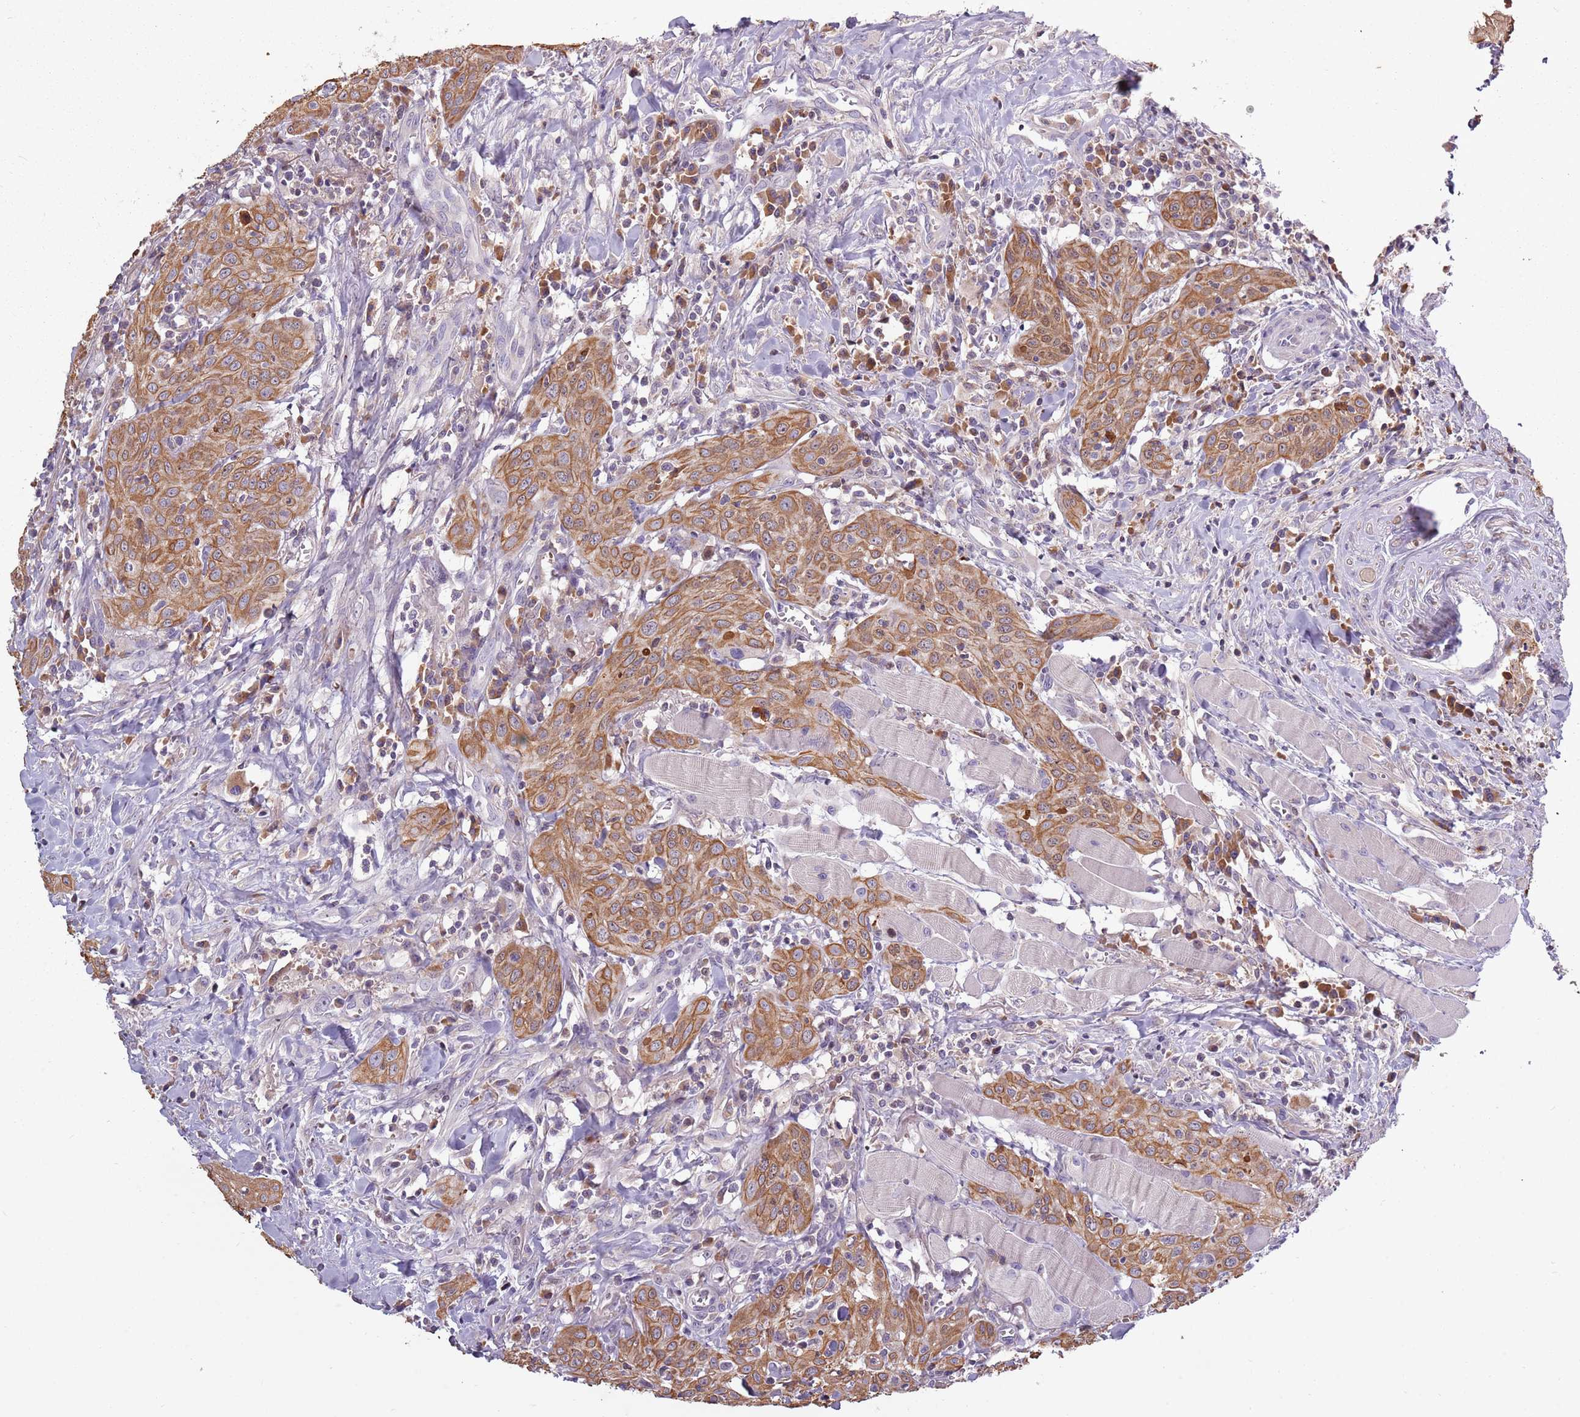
{"staining": {"intensity": "moderate", "quantity": ">75%", "location": "cytoplasmic/membranous"}, "tissue": "head and neck cancer", "cell_type": "Tumor cells", "image_type": "cancer", "snomed": [{"axis": "morphology", "description": "Squamous cell carcinoma, NOS"}, {"axis": "topography", "description": "Oral tissue"}, {"axis": "topography", "description": "Head-Neck"}], "caption": "Protein expression by IHC demonstrates moderate cytoplasmic/membranous expression in about >75% of tumor cells in head and neck squamous cell carcinoma.", "gene": "SYS1", "patient": {"sex": "female", "age": 70}}